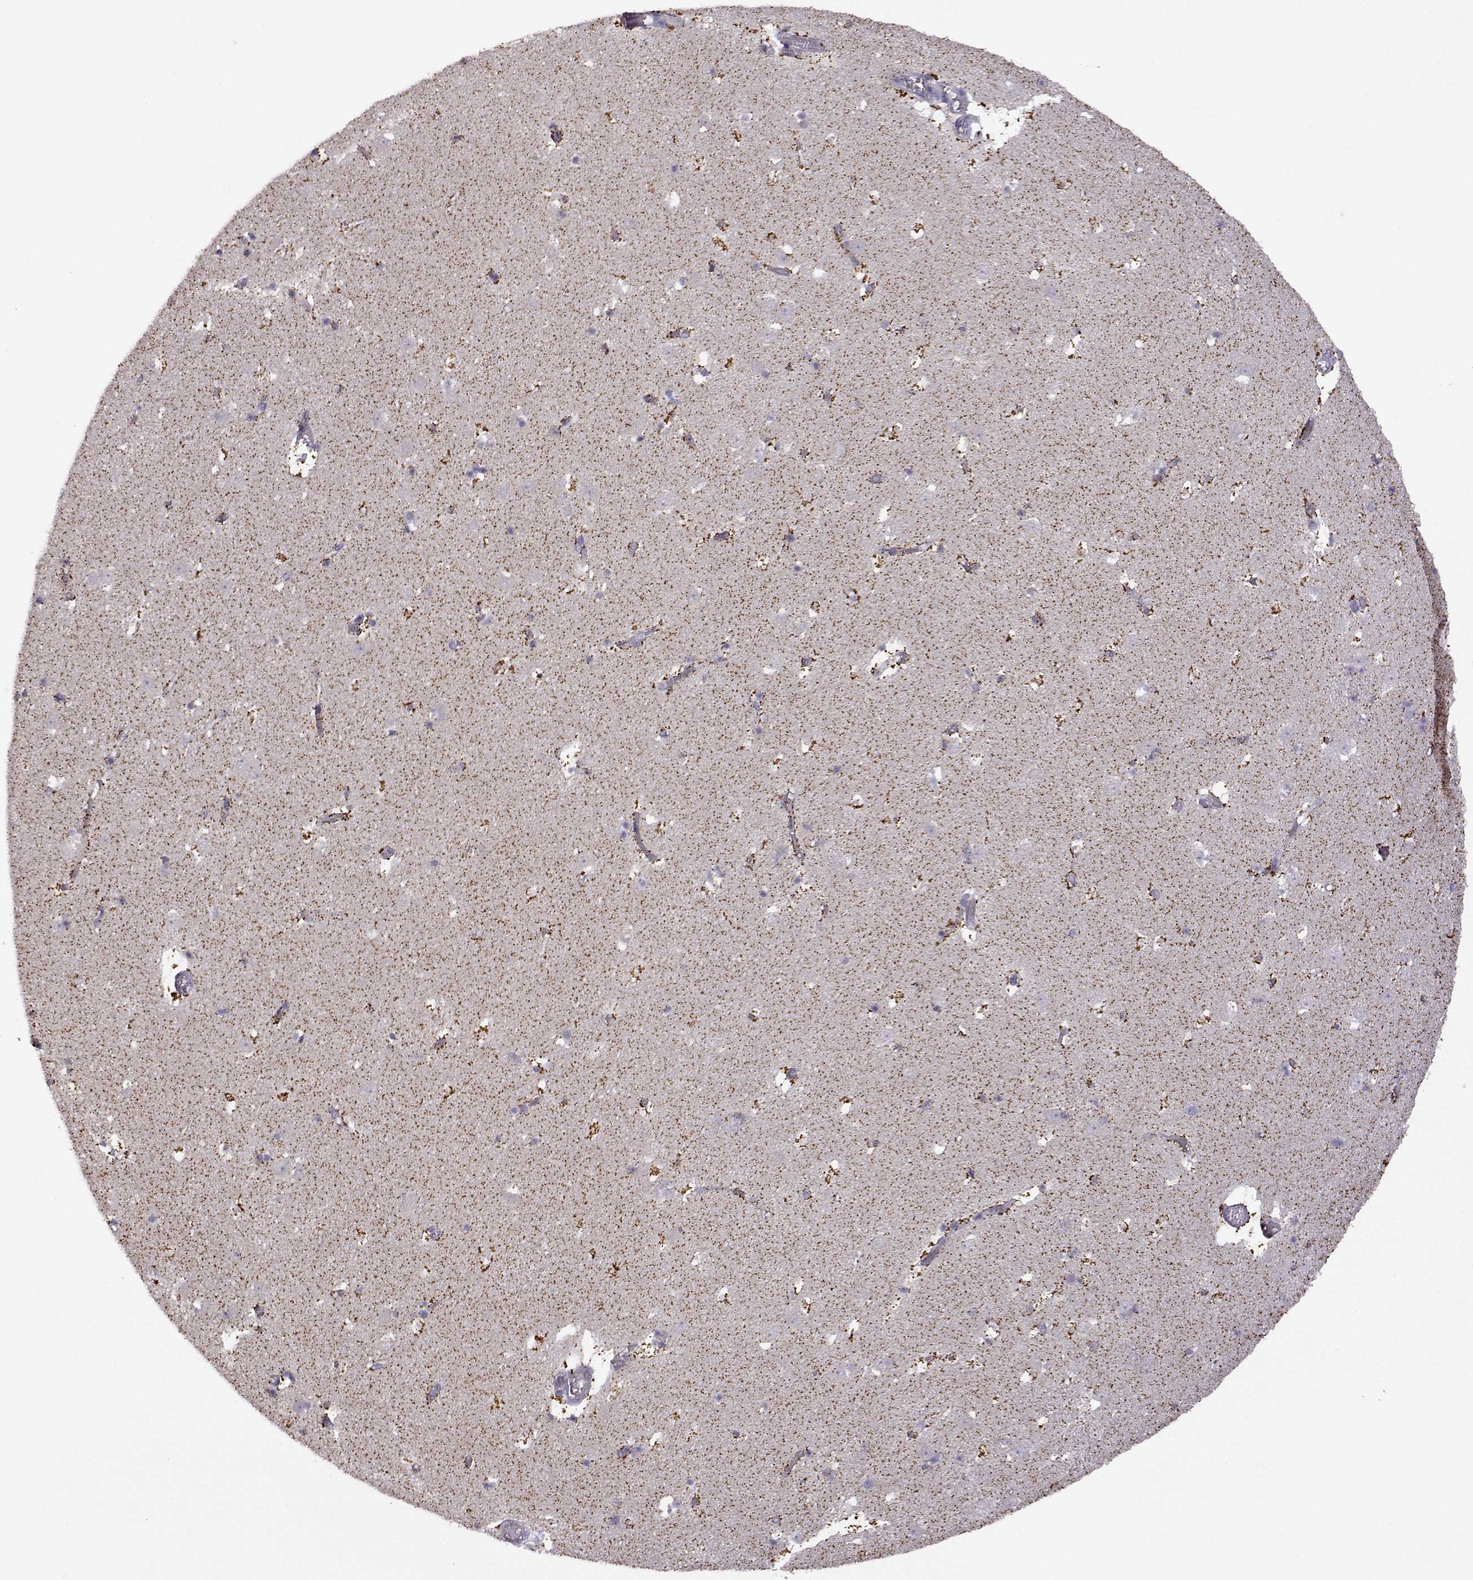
{"staining": {"intensity": "negative", "quantity": "none", "location": "none"}, "tissue": "caudate", "cell_type": "Glial cells", "image_type": "normal", "snomed": [{"axis": "morphology", "description": "Normal tissue, NOS"}, {"axis": "topography", "description": "Lateral ventricle wall"}], "caption": "An immunohistochemistry (IHC) image of benign caudate is shown. There is no staining in glial cells of caudate. (Stains: DAB IHC with hematoxylin counter stain, Microscopy: brightfield microscopy at high magnification).", "gene": "DDC", "patient": {"sex": "female", "age": 42}}